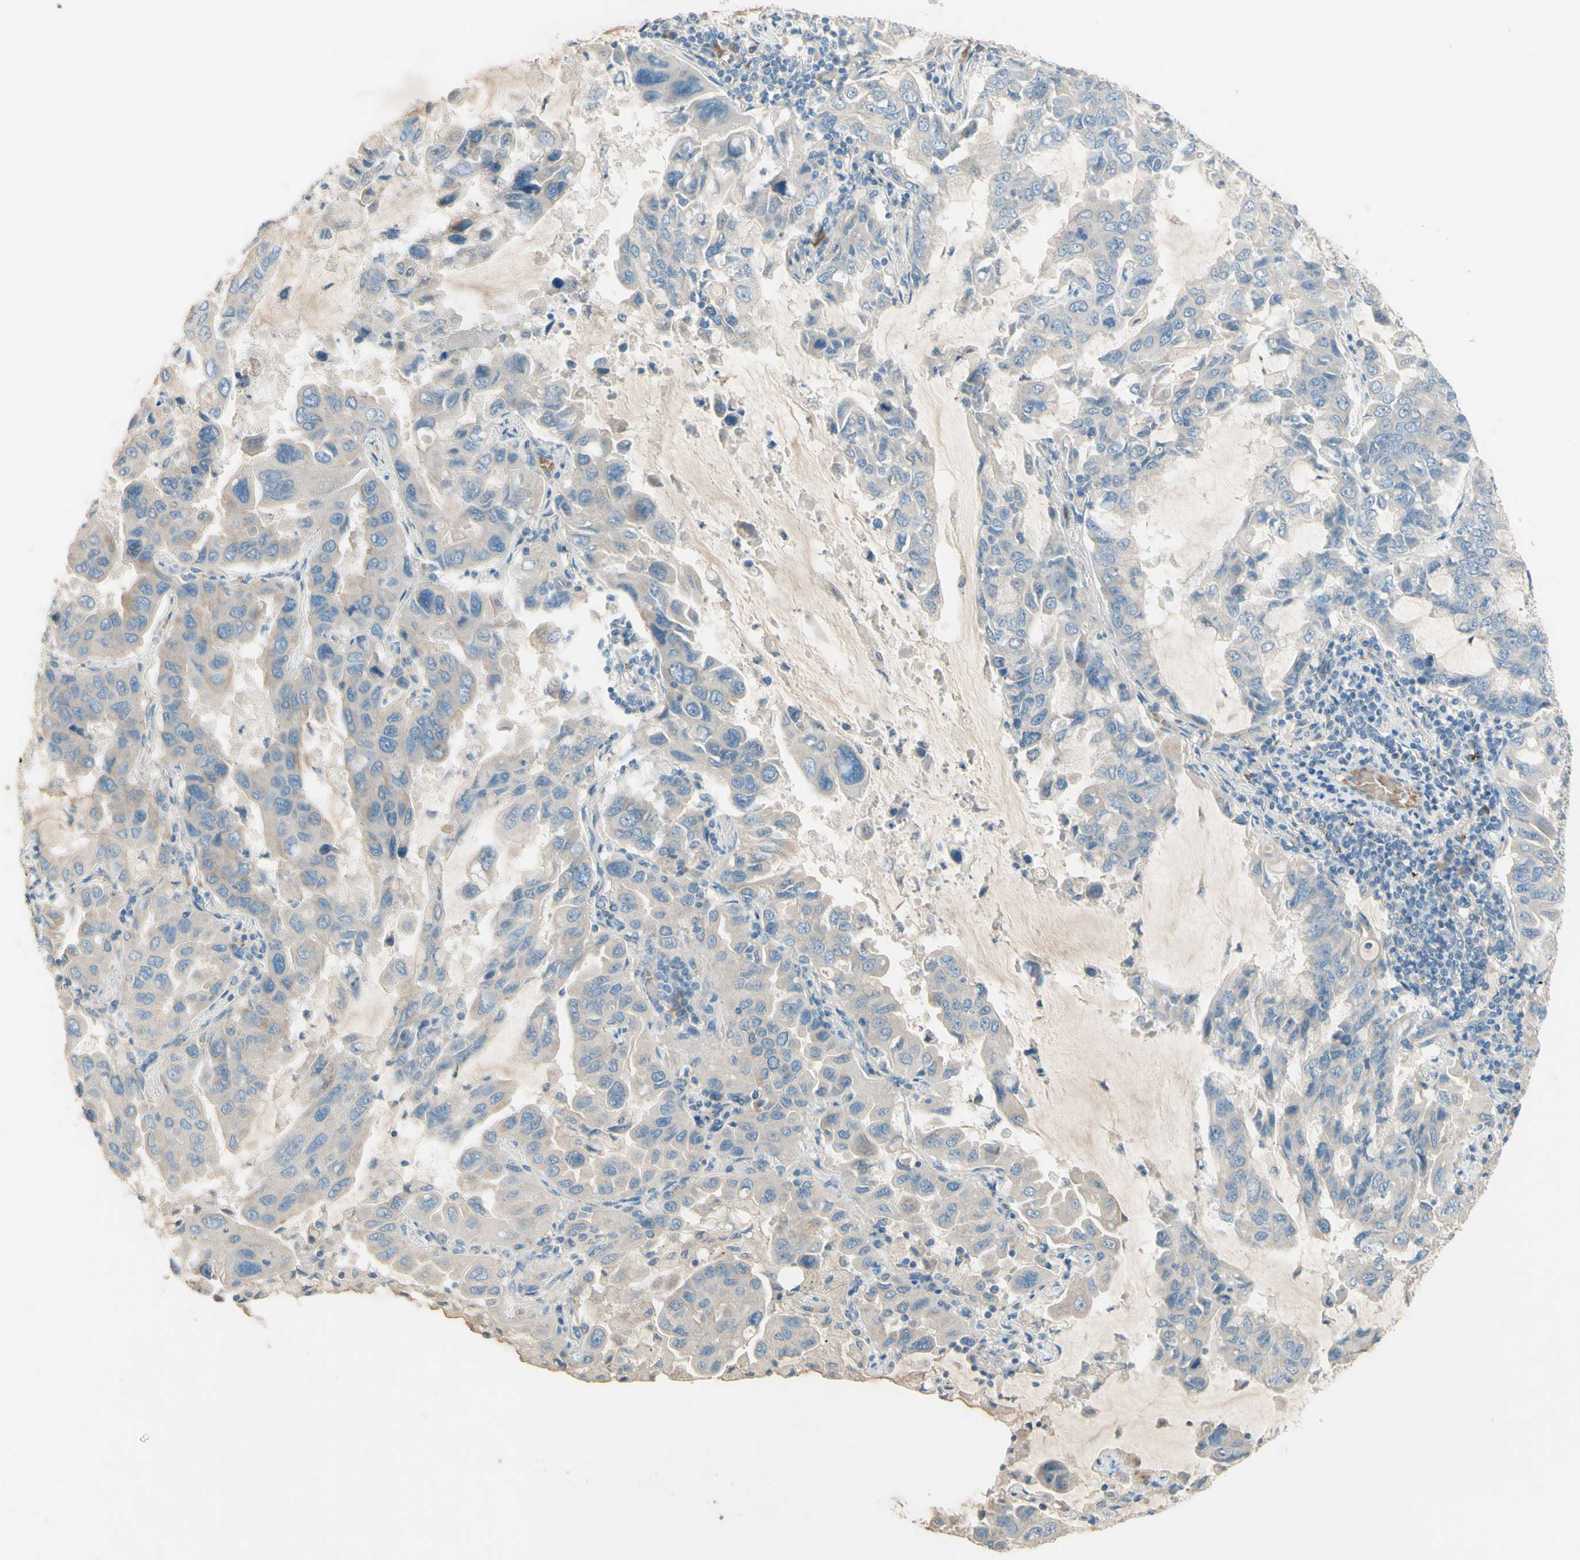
{"staining": {"intensity": "weak", "quantity": "<25%", "location": "cytoplasmic/membranous"}, "tissue": "lung cancer", "cell_type": "Tumor cells", "image_type": "cancer", "snomed": [{"axis": "morphology", "description": "Adenocarcinoma, NOS"}, {"axis": "topography", "description": "Lung"}], "caption": "High power microscopy histopathology image of an immunohistochemistry micrograph of lung adenocarcinoma, revealing no significant expression in tumor cells.", "gene": "IL2", "patient": {"sex": "male", "age": 64}}